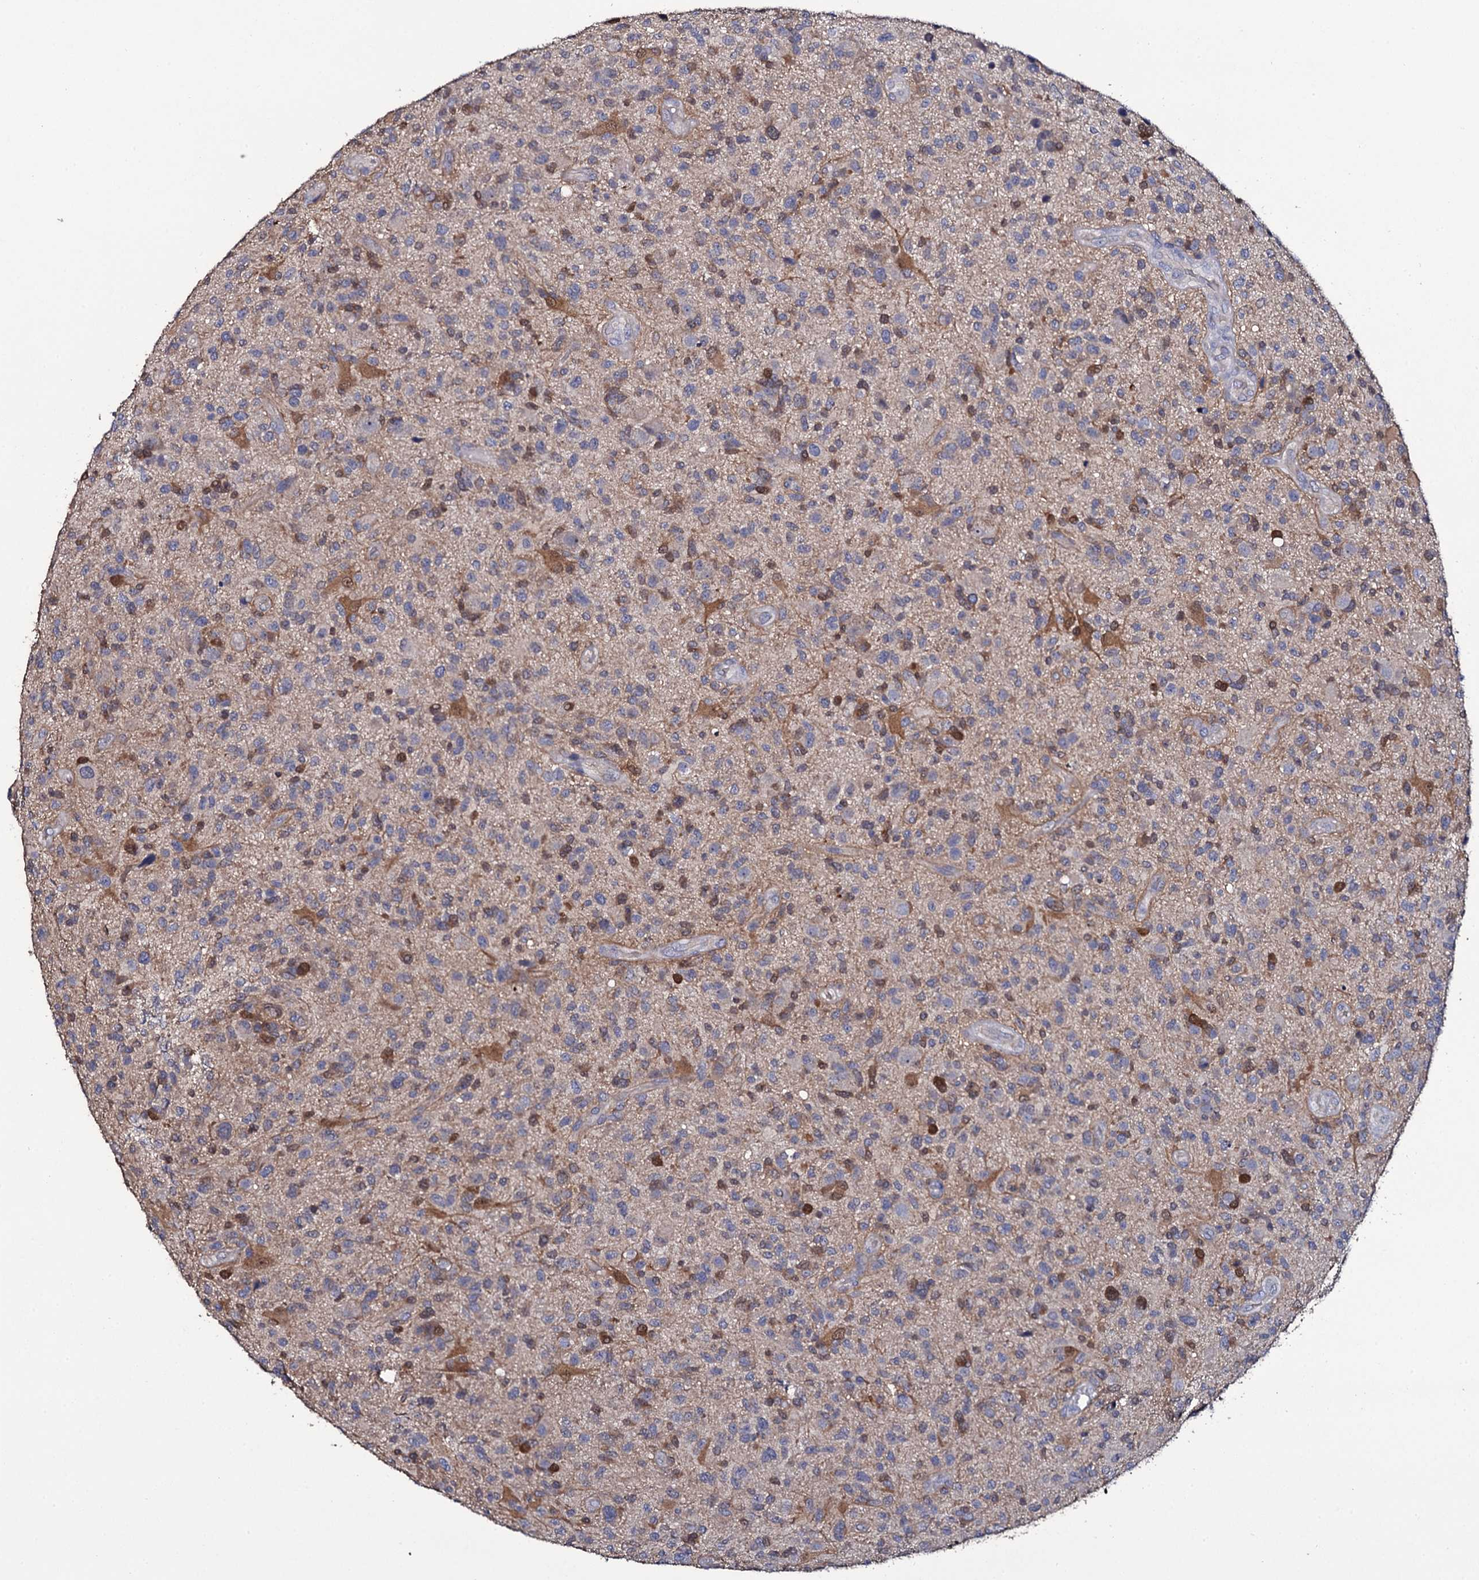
{"staining": {"intensity": "negative", "quantity": "none", "location": "none"}, "tissue": "glioma", "cell_type": "Tumor cells", "image_type": "cancer", "snomed": [{"axis": "morphology", "description": "Glioma, malignant, High grade"}, {"axis": "topography", "description": "Brain"}], "caption": "Glioma was stained to show a protein in brown. There is no significant expression in tumor cells.", "gene": "CRYL1", "patient": {"sex": "male", "age": 47}}